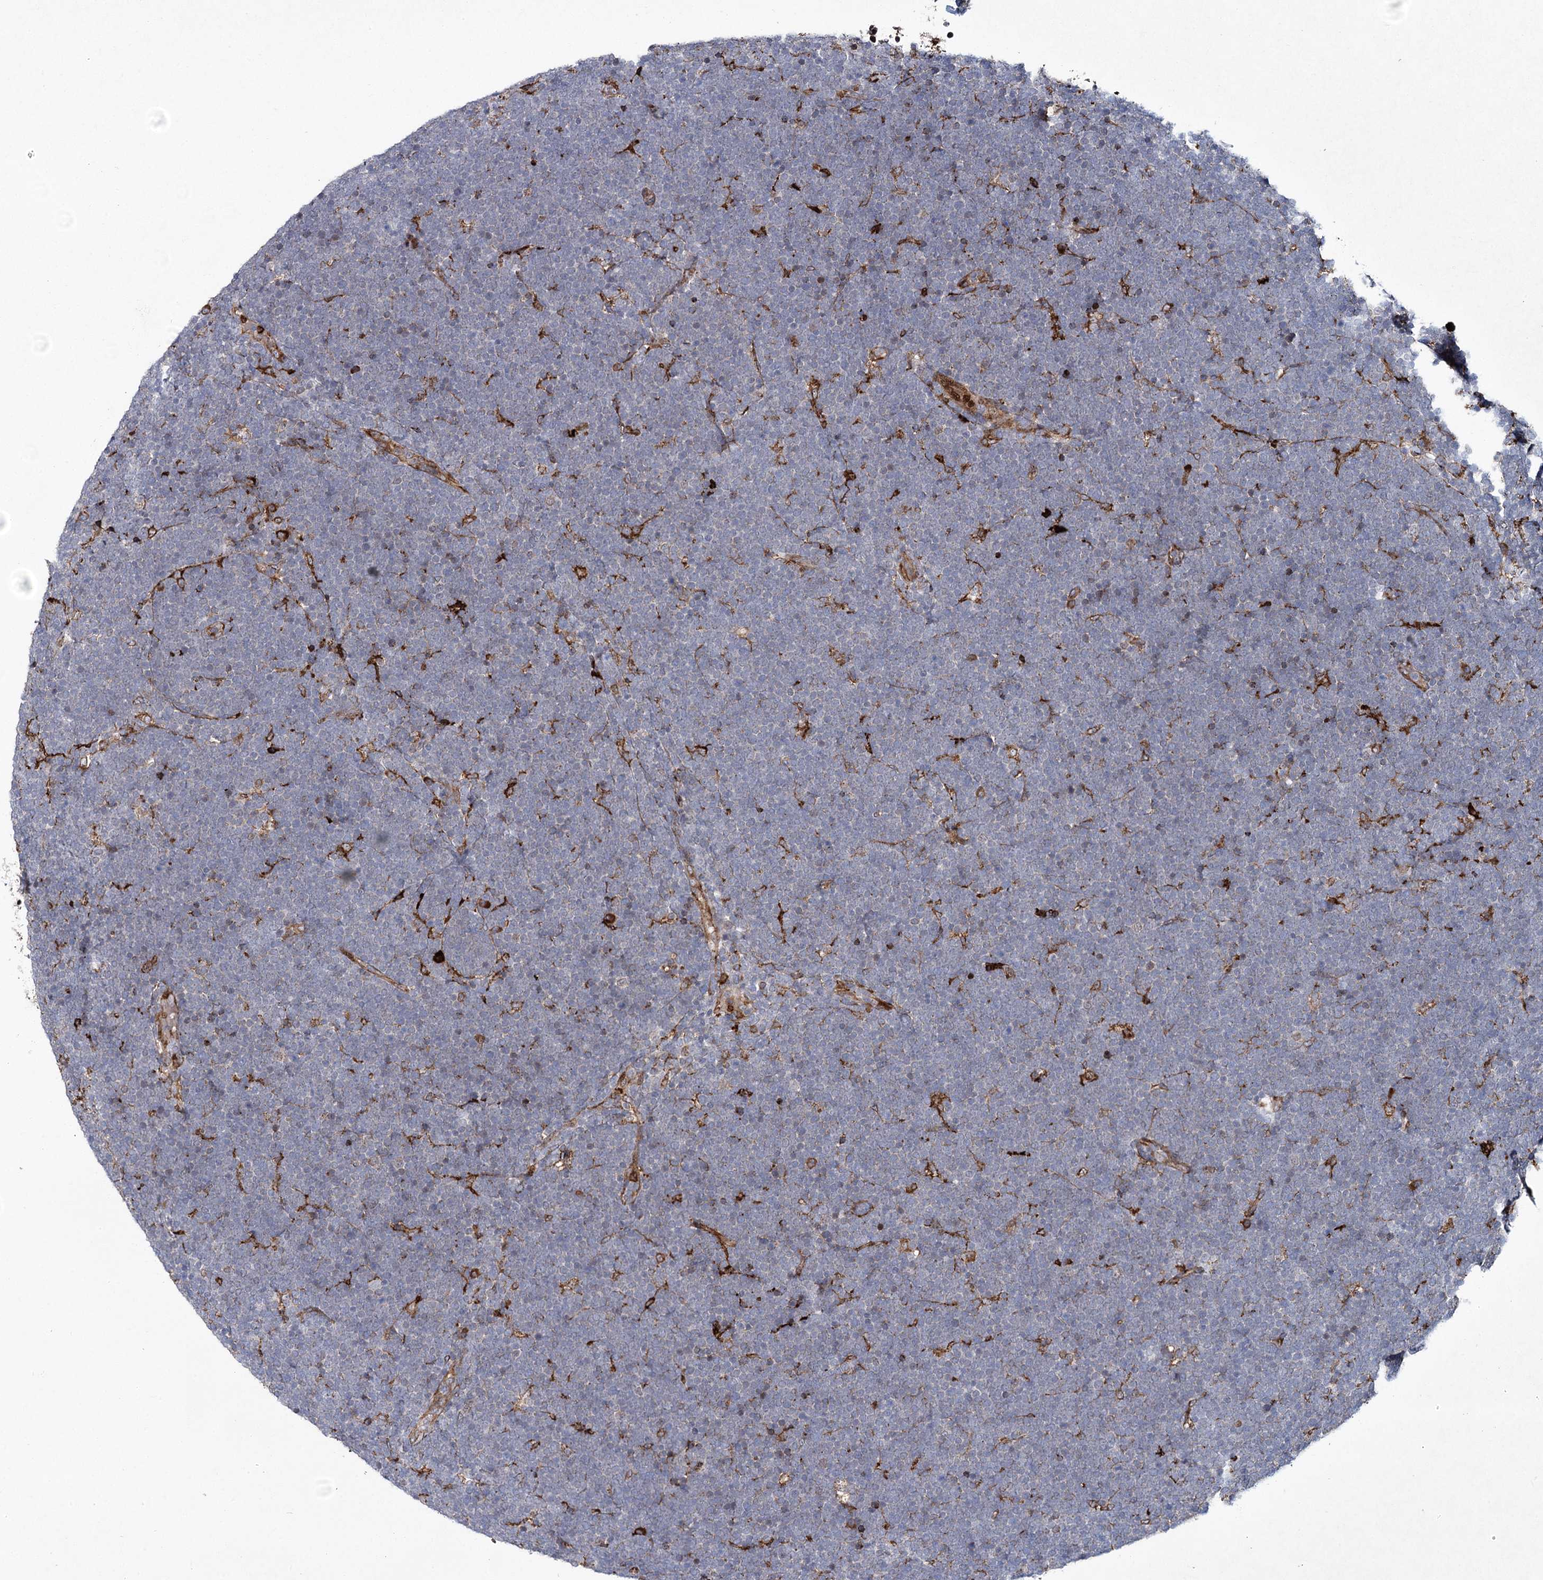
{"staining": {"intensity": "negative", "quantity": "none", "location": "none"}, "tissue": "lymphoma", "cell_type": "Tumor cells", "image_type": "cancer", "snomed": [{"axis": "morphology", "description": "Malignant lymphoma, non-Hodgkin's type, High grade"}, {"axis": "topography", "description": "Lymph node"}], "caption": "Histopathology image shows no significant protein expression in tumor cells of lymphoma. (Stains: DAB immunohistochemistry with hematoxylin counter stain, Microscopy: brightfield microscopy at high magnification).", "gene": "DCUN1D4", "patient": {"sex": "male", "age": 13}}